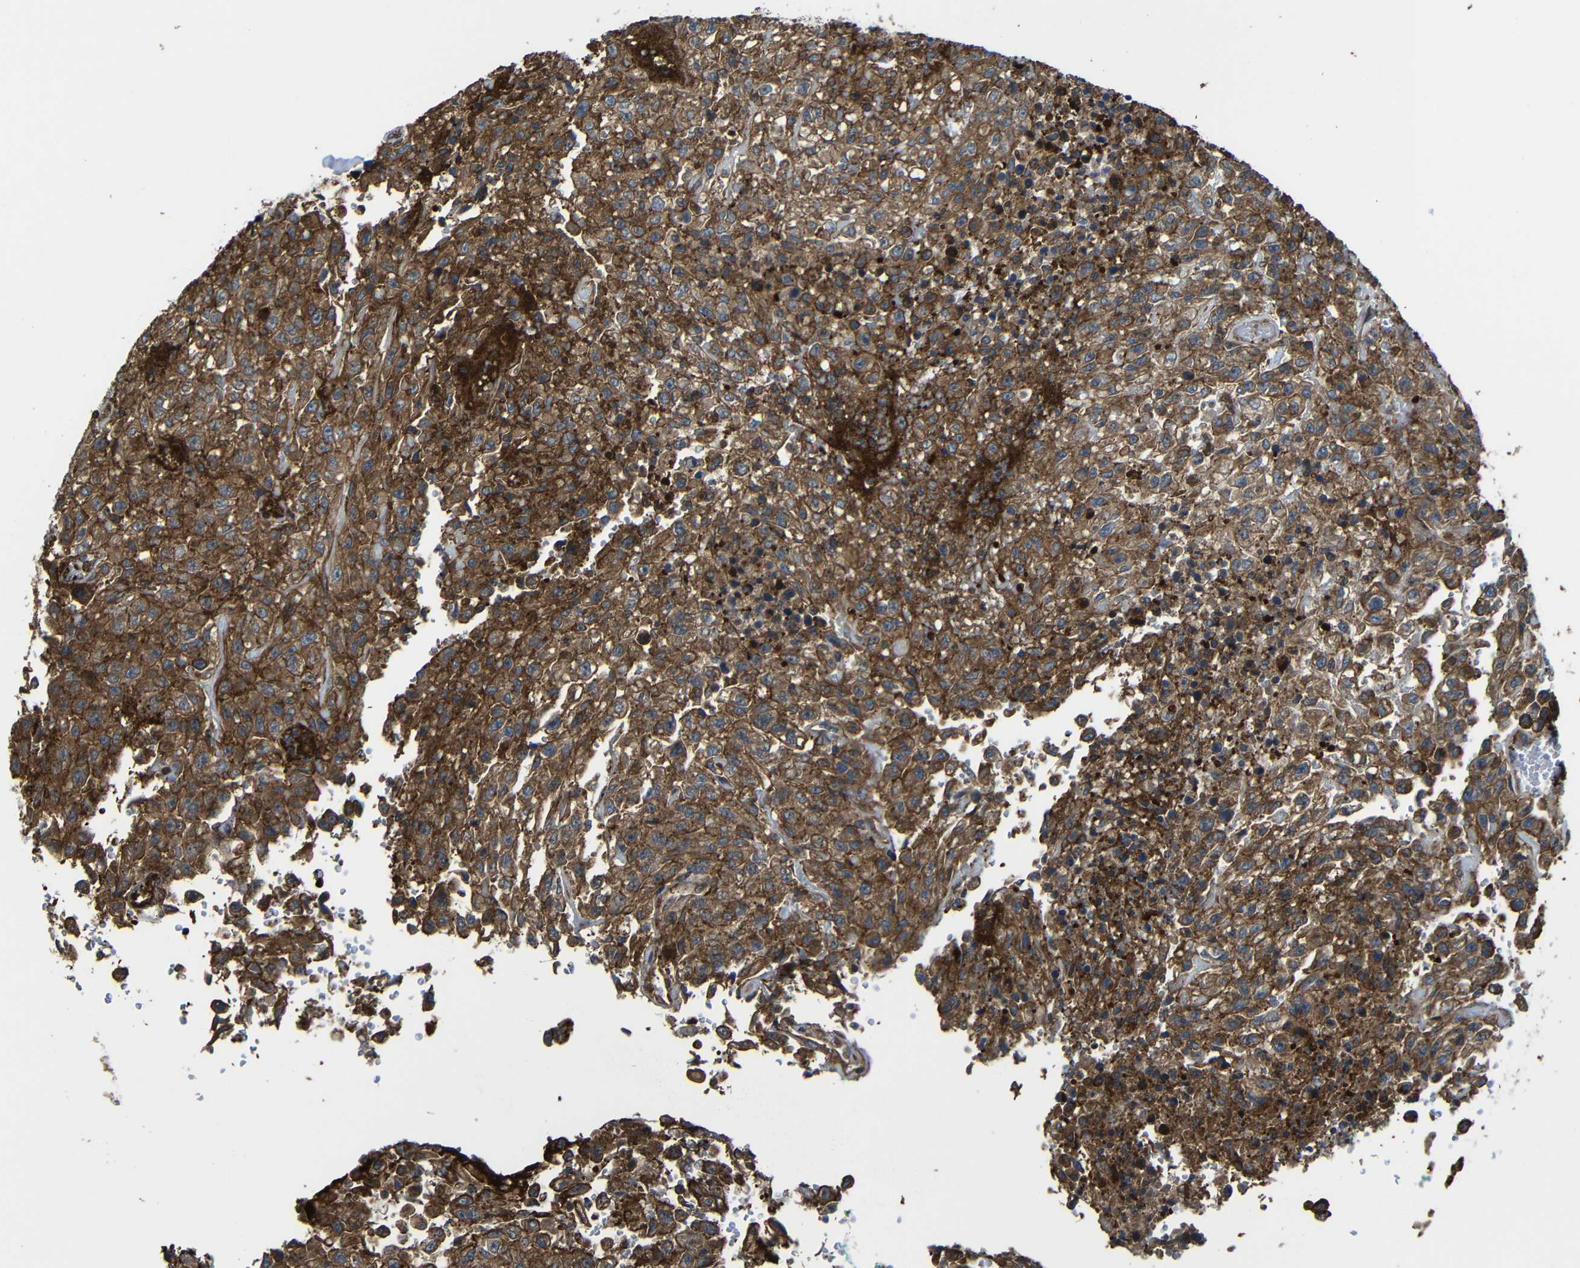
{"staining": {"intensity": "strong", "quantity": ">75%", "location": "cytoplasmic/membranous"}, "tissue": "urothelial cancer", "cell_type": "Tumor cells", "image_type": "cancer", "snomed": [{"axis": "morphology", "description": "Urothelial carcinoma, High grade"}, {"axis": "topography", "description": "Urinary bladder"}], "caption": "Immunohistochemistry (DAB) staining of human urothelial cancer displays strong cytoplasmic/membranous protein positivity in about >75% of tumor cells. (DAB IHC, brown staining for protein, blue staining for nuclei).", "gene": "PTCH1", "patient": {"sex": "male", "age": 46}}